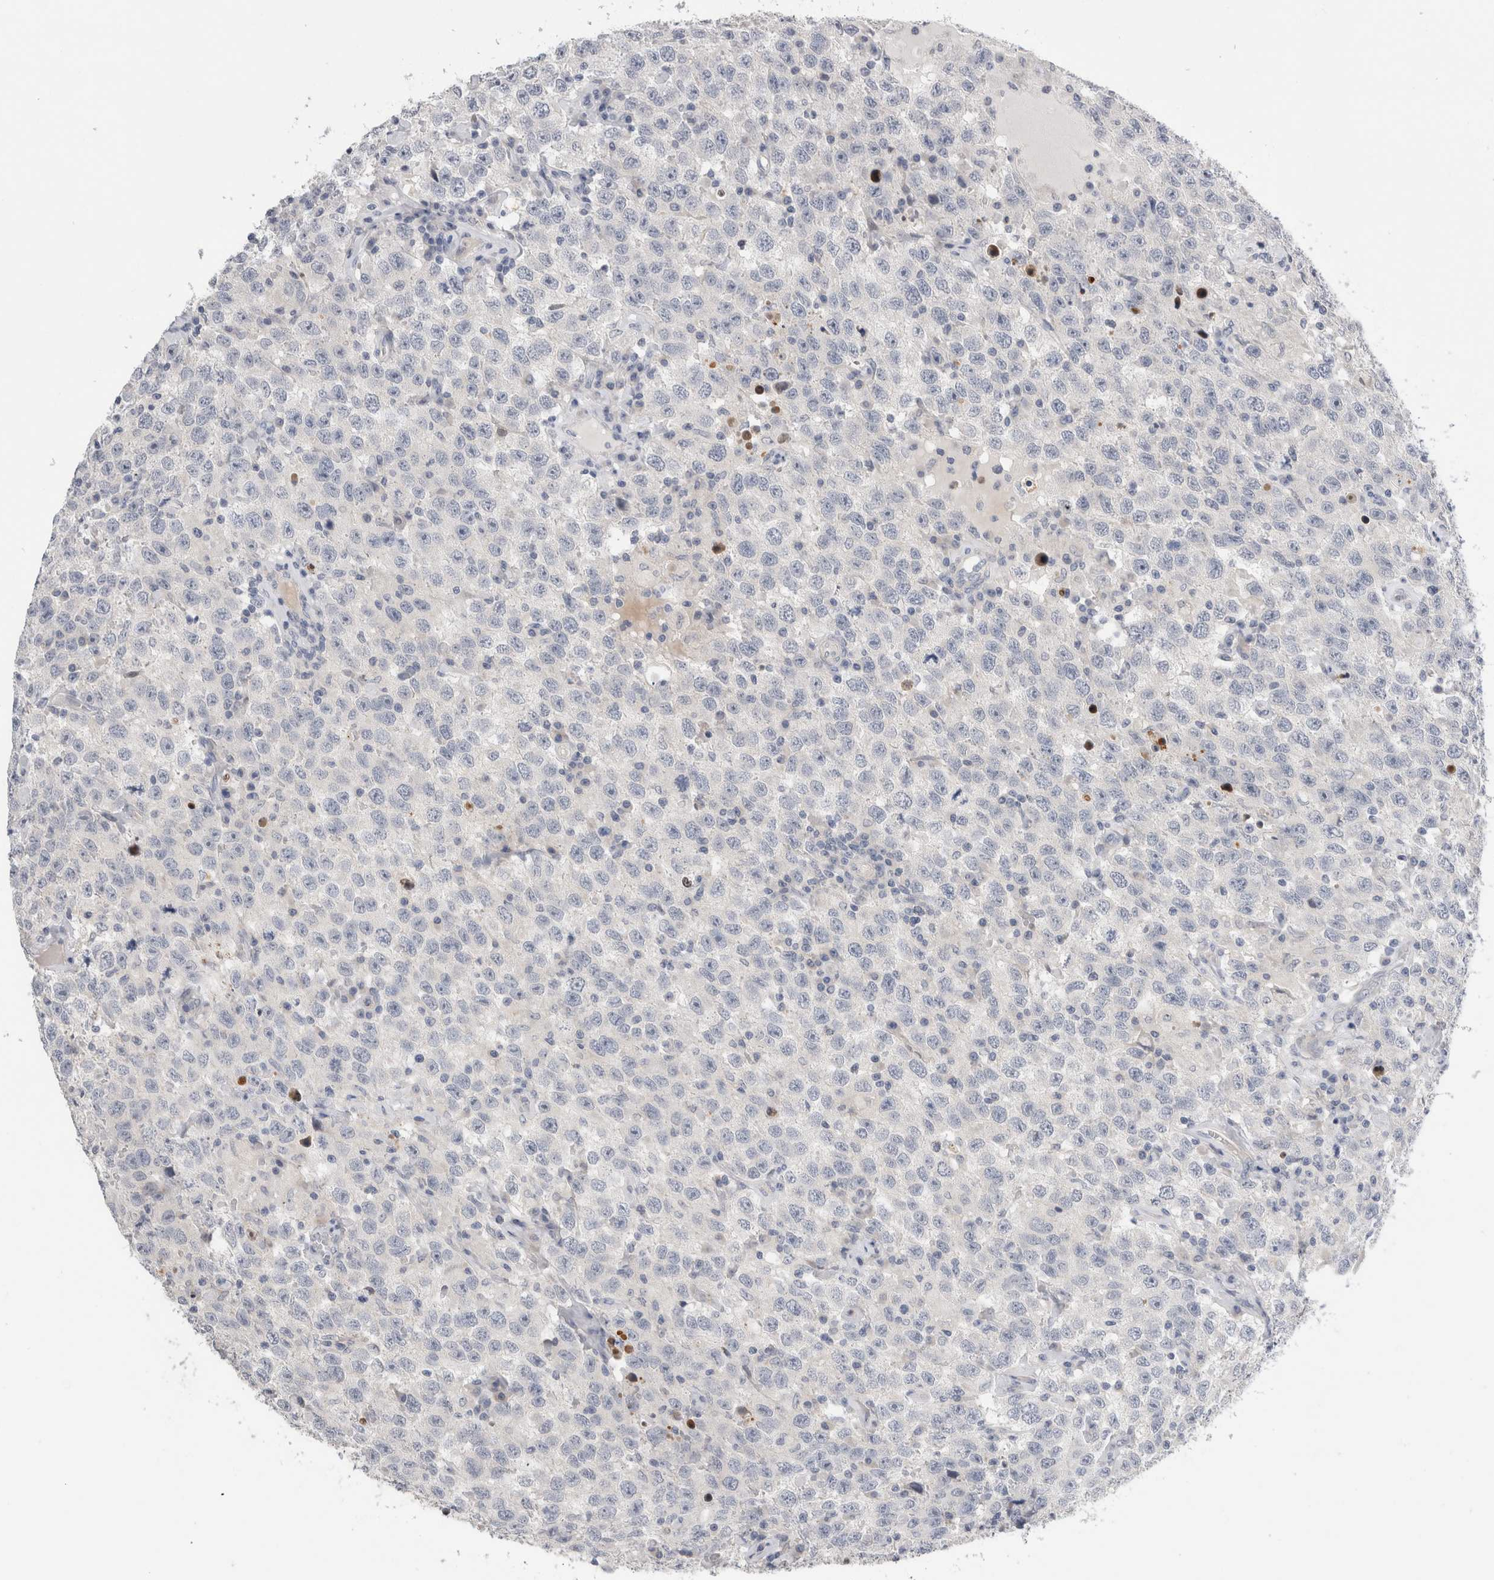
{"staining": {"intensity": "negative", "quantity": "none", "location": "none"}, "tissue": "testis cancer", "cell_type": "Tumor cells", "image_type": "cancer", "snomed": [{"axis": "morphology", "description": "Seminoma, NOS"}, {"axis": "topography", "description": "Testis"}], "caption": "This is an IHC image of testis cancer (seminoma). There is no positivity in tumor cells.", "gene": "SLC20A2", "patient": {"sex": "male", "age": 41}}